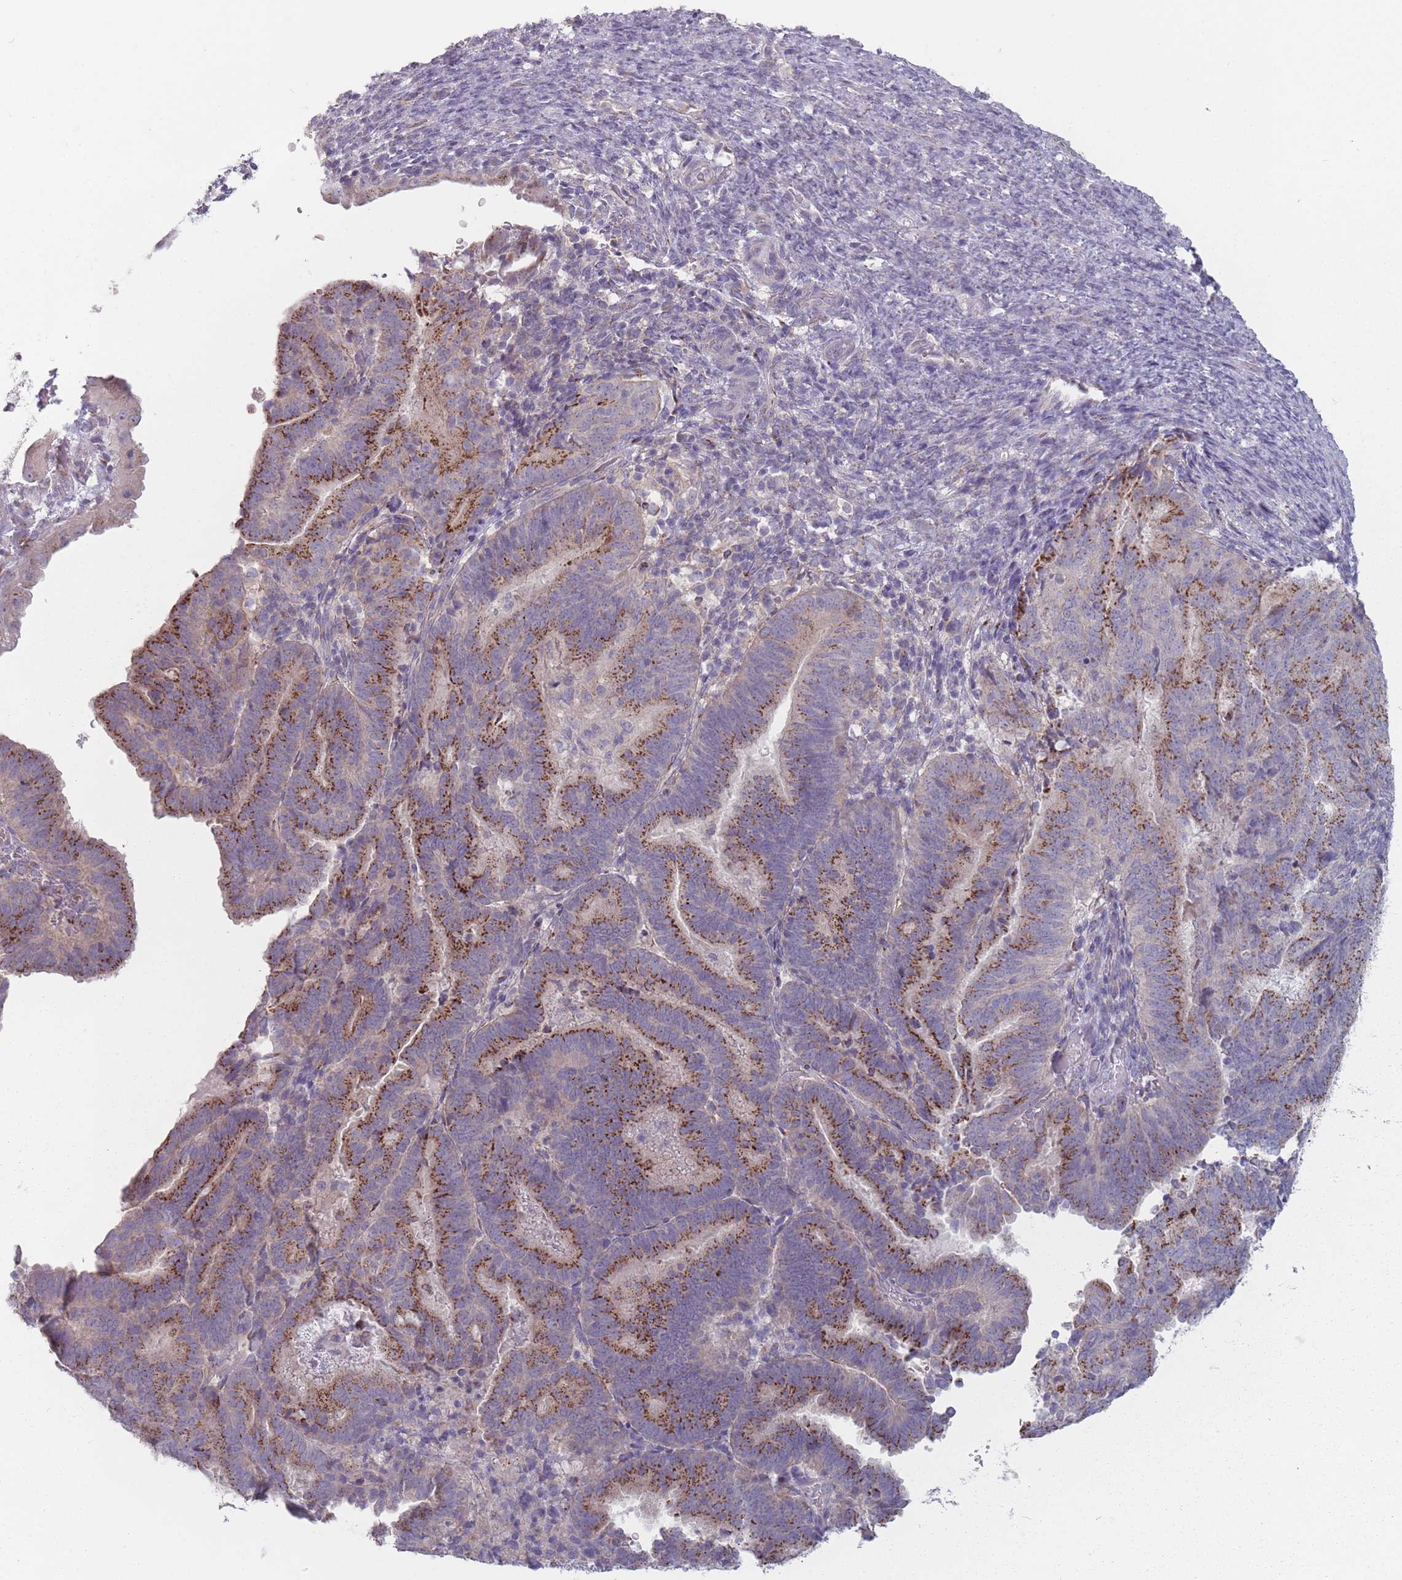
{"staining": {"intensity": "moderate", "quantity": ">75%", "location": "cytoplasmic/membranous"}, "tissue": "endometrial cancer", "cell_type": "Tumor cells", "image_type": "cancer", "snomed": [{"axis": "morphology", "description": "Adenocarcinoma, NOS"}, {"axis": "topography", "description": "Endometrium"}], "caption": "This is an image of IHC staining of endometrial adenocarcinoma, which shows moderate staining in the cytoplasmic/membranous of tumor cells.", "gene": "AKAIN1", "patient": {"sex": "female", "age": 70}}